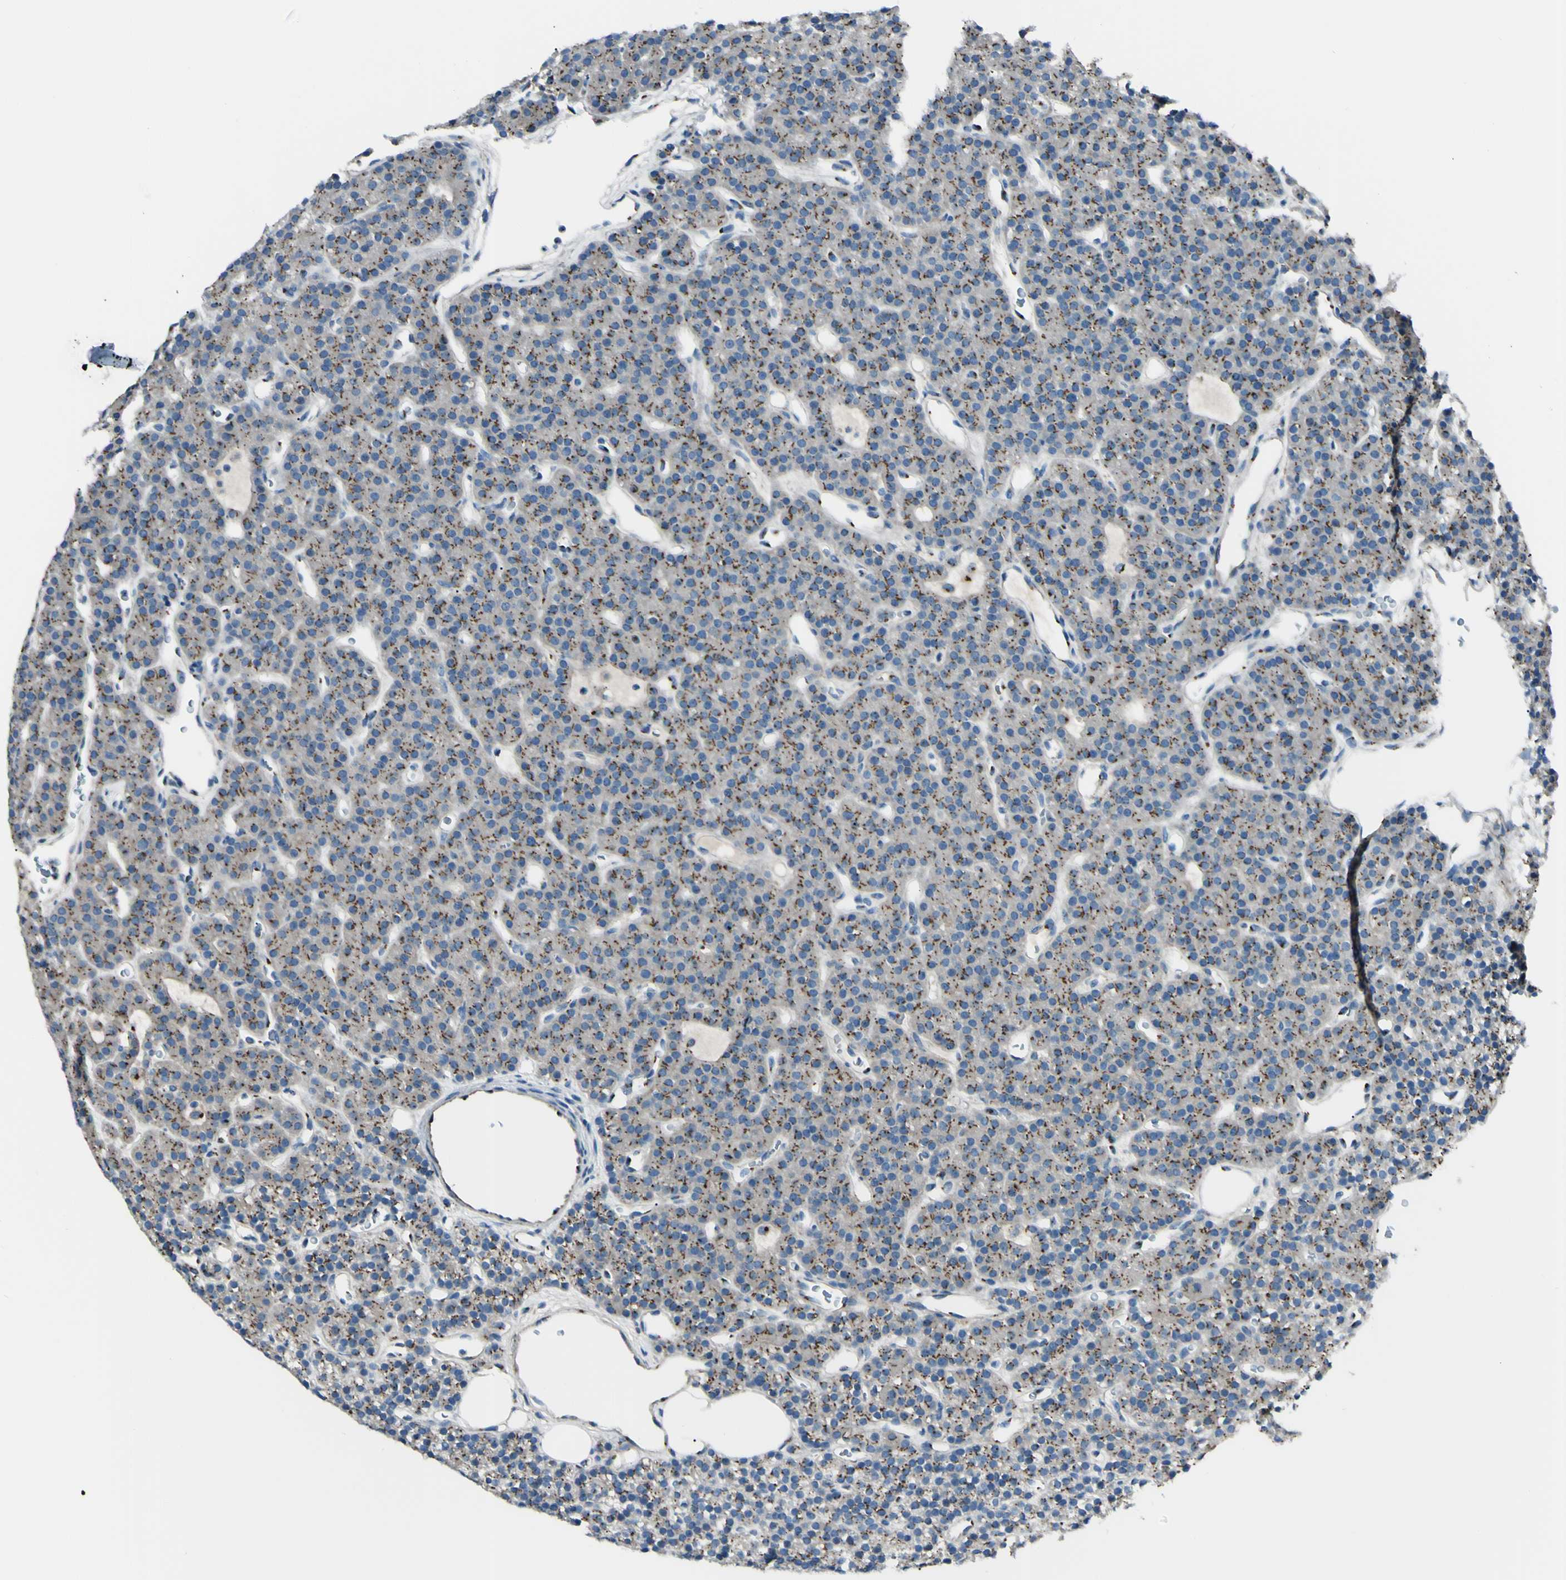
{"staining": {"intensity": "strong", "quantity": ">75%", "location": "cytoplasmic/membranous"}, "tissue": "parathyroid gland", "cell_type": "Glandular cells", "image_type": "normal", "snomed": [{"axis": "morphology", "description": "Normal tissue, NOS"}, {"axis": "morphology", "description": "Hyperplasia, NOS"}, {"axis": "topography", "description": "Parathyroid gland"}], "caption": "Immunohistochemical staining of benign parathyroid gland exhibits high levels of strong cytoplasmic/membranous expression in approximately >75% of glandular cells.", "gene": "B4GALT1", "patient": {"sex": "male", "age": 44}}